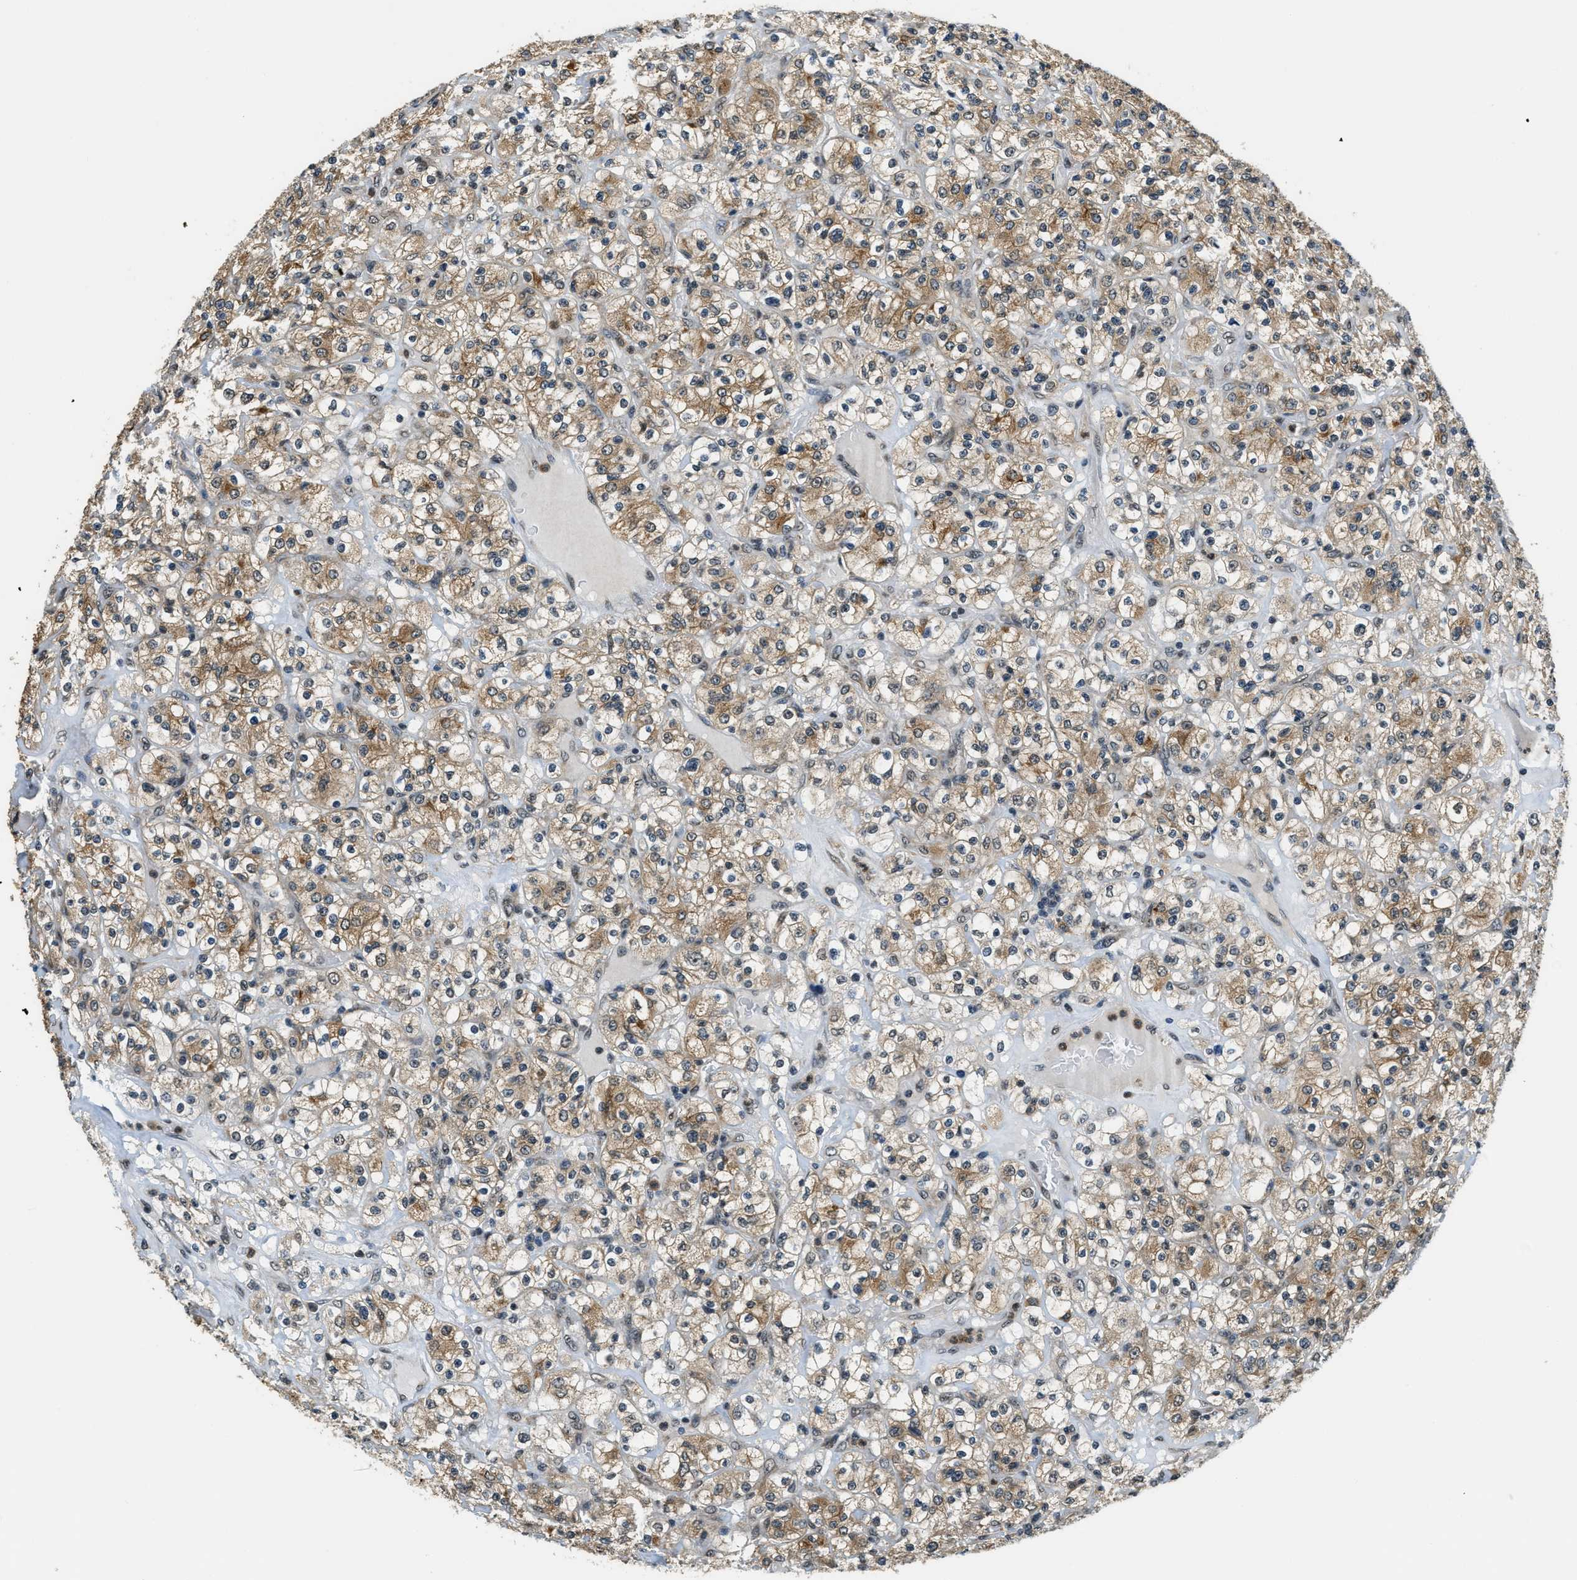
{"staining": {"intensity": "moderate", "quantity": ">75%", "location": "cytoplasmic/membranous"}, "tissue": "renal cancer", "cell_type": "Tumor cells", "image_type": "cancer", "snomed": [{"axis": "morphology", "description": "Normal tissue, NOS"}, {"axis": "morphology", "description": "Adenocarcinoma, NOS"}, {"axis": "topography", "description": "Kidney"}], "caption": "This micrograph displays immunohistochemistry staining of human renal cancer, with medium moderate cytoplasmic/membranous expression in about >75% of tumor cells.", "gene": "RAB11FIP1", "patient": {"sex": "female", "age": 72}}